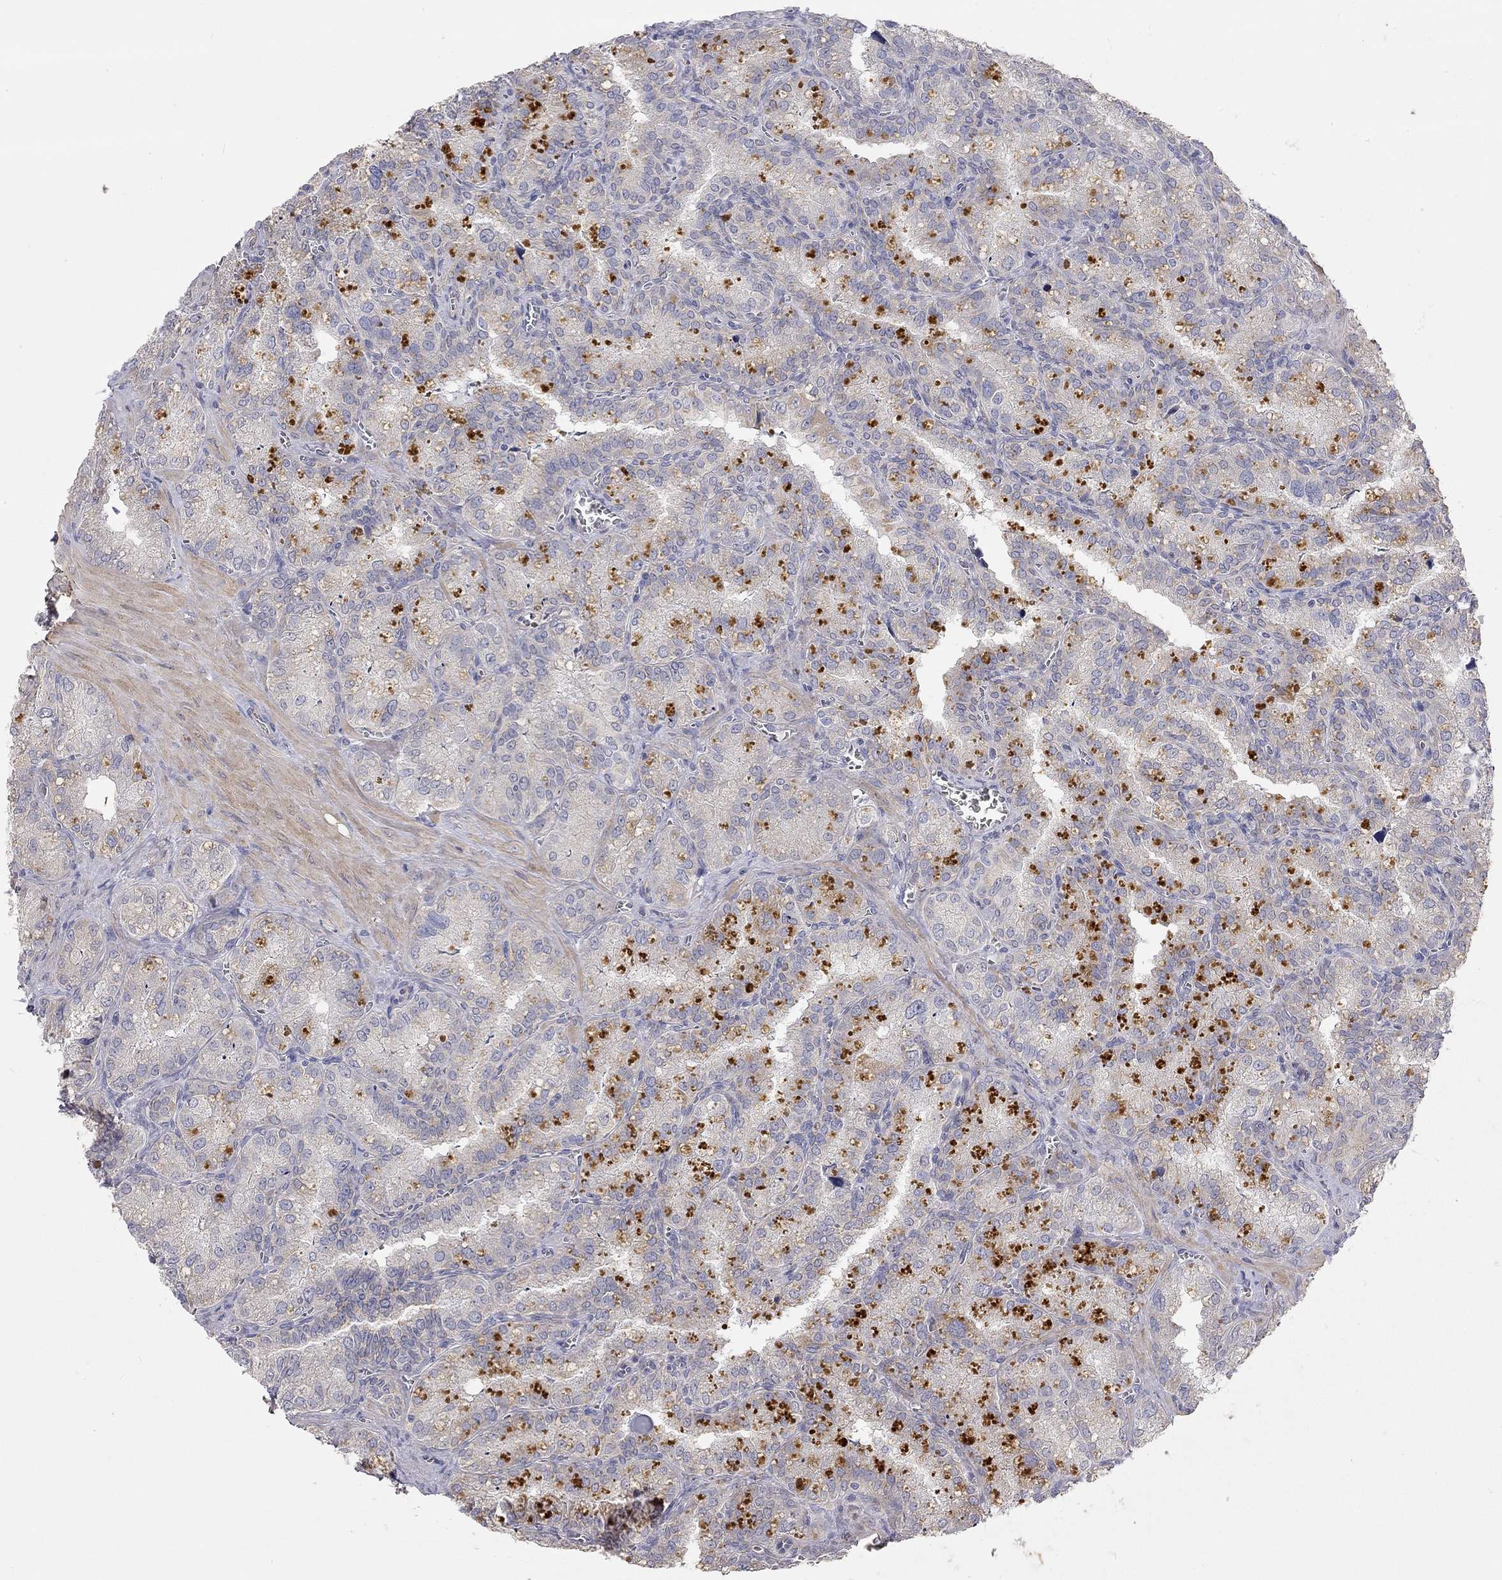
{"staining": {"intensity": "negative", "quantity": "none", "location": "none"}, "tissue": "seminal vesicle", "cell_type": "Glandular cells", "image_type": "normal", "snomed": [{"axis": "morphology", "description": "Normal tissue, NOS"}, {"axis": "topography", "description": "Seminal veicle"}], "caption": "High power microscopy histopathology image of an IHC photomicrograph of benign seminal vesicle, revealing no significant expression in glandular cells.", "gene": "PAPSS2", "patient": {"sex": "male", "age": 57}}